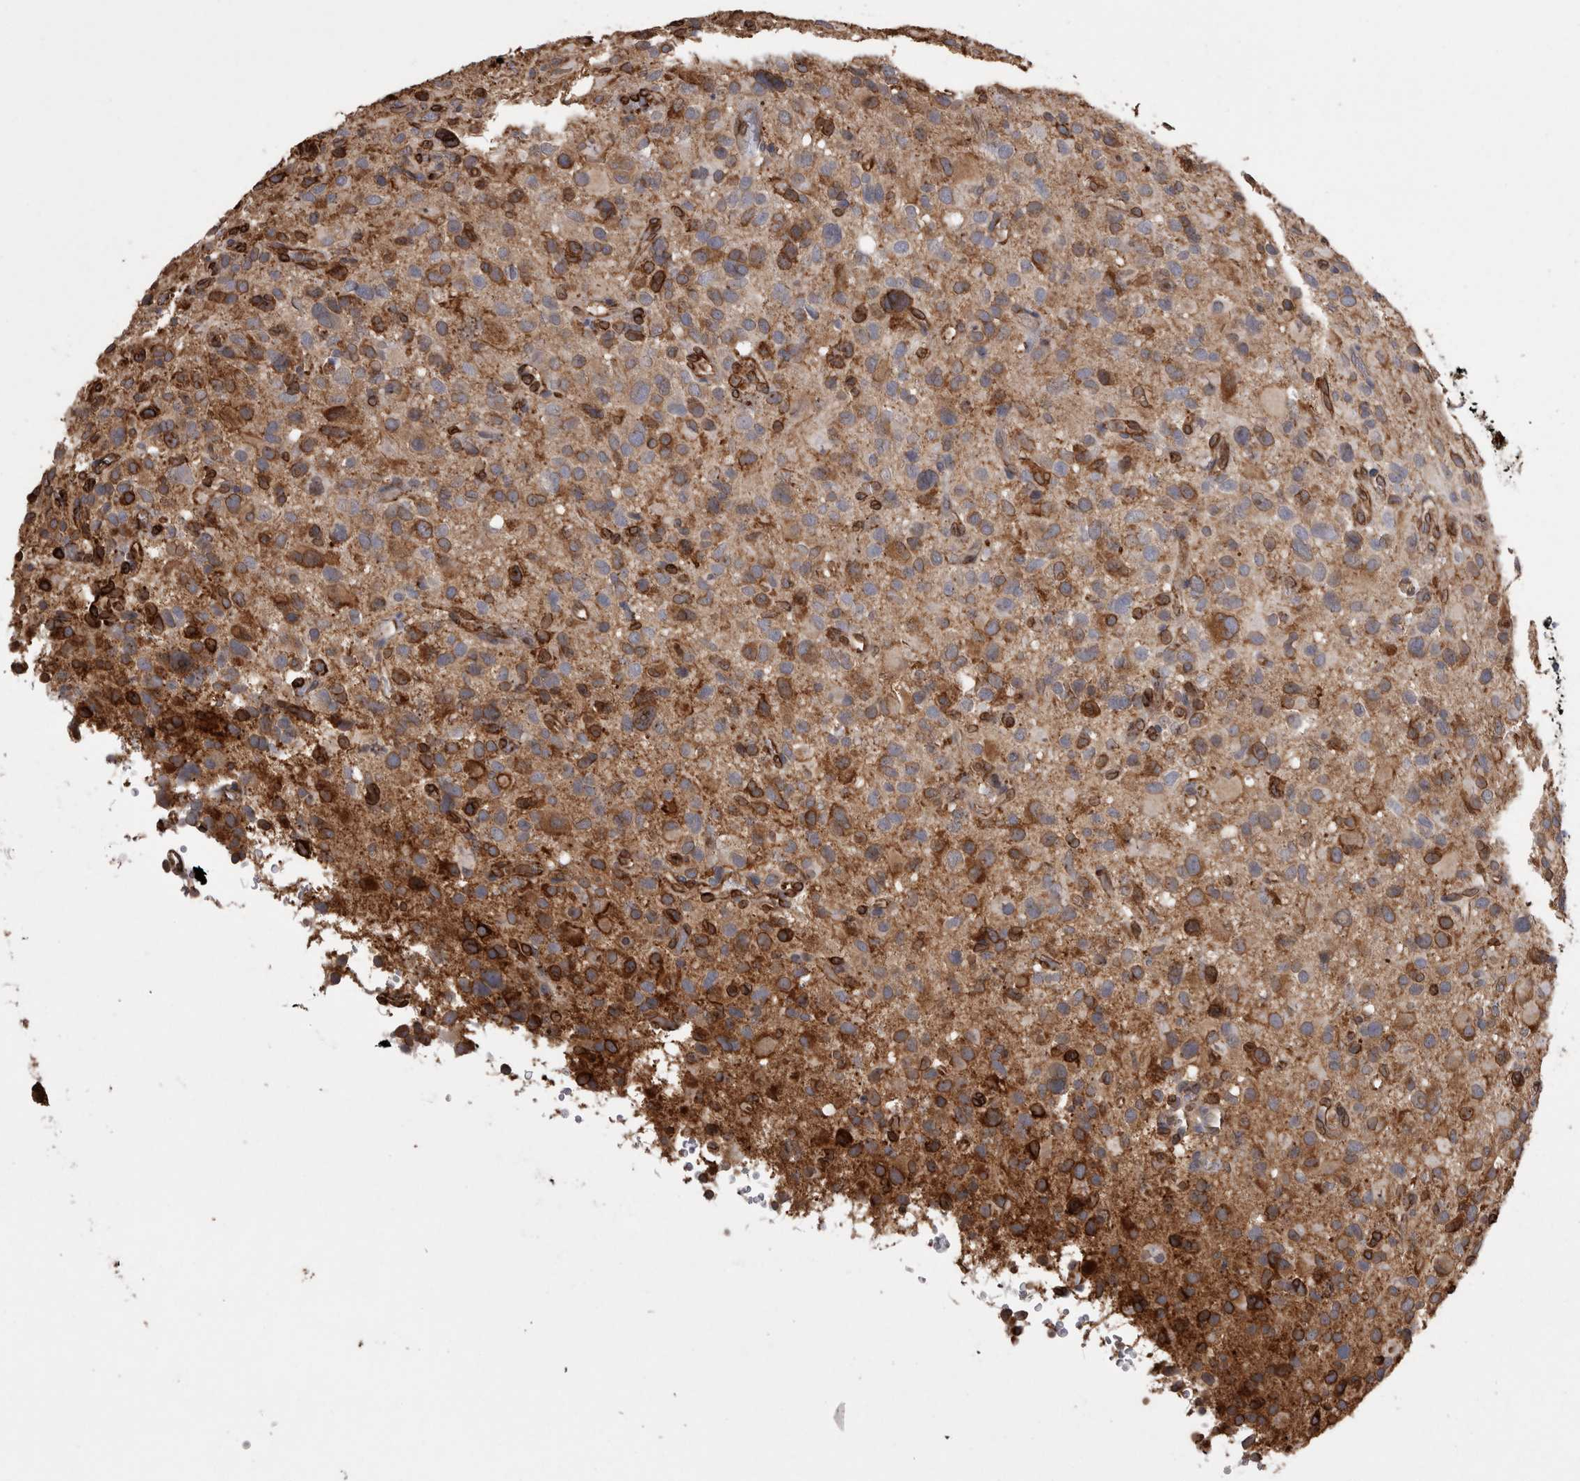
{"staining": {"intensity": "strong", "quantity": "25%-75%", "location": "cytoplasmic/membranous"}, "tissue": "glioma", "cell_type": "Tumor cells", "image_type": "cancer", "snomed": [{"axis": "morphology", "description": "Glioma, malignant, High grade"}, {"axis": "topography", "description": "Brain"}], "caption": "Glioma stained with a brown dye demonstrates strong cytoplasmic/membranous positive expression in about 25%-75% of tumor cells.", "gene": "PON2", "patient": {"sex": "male", "age": 48}}